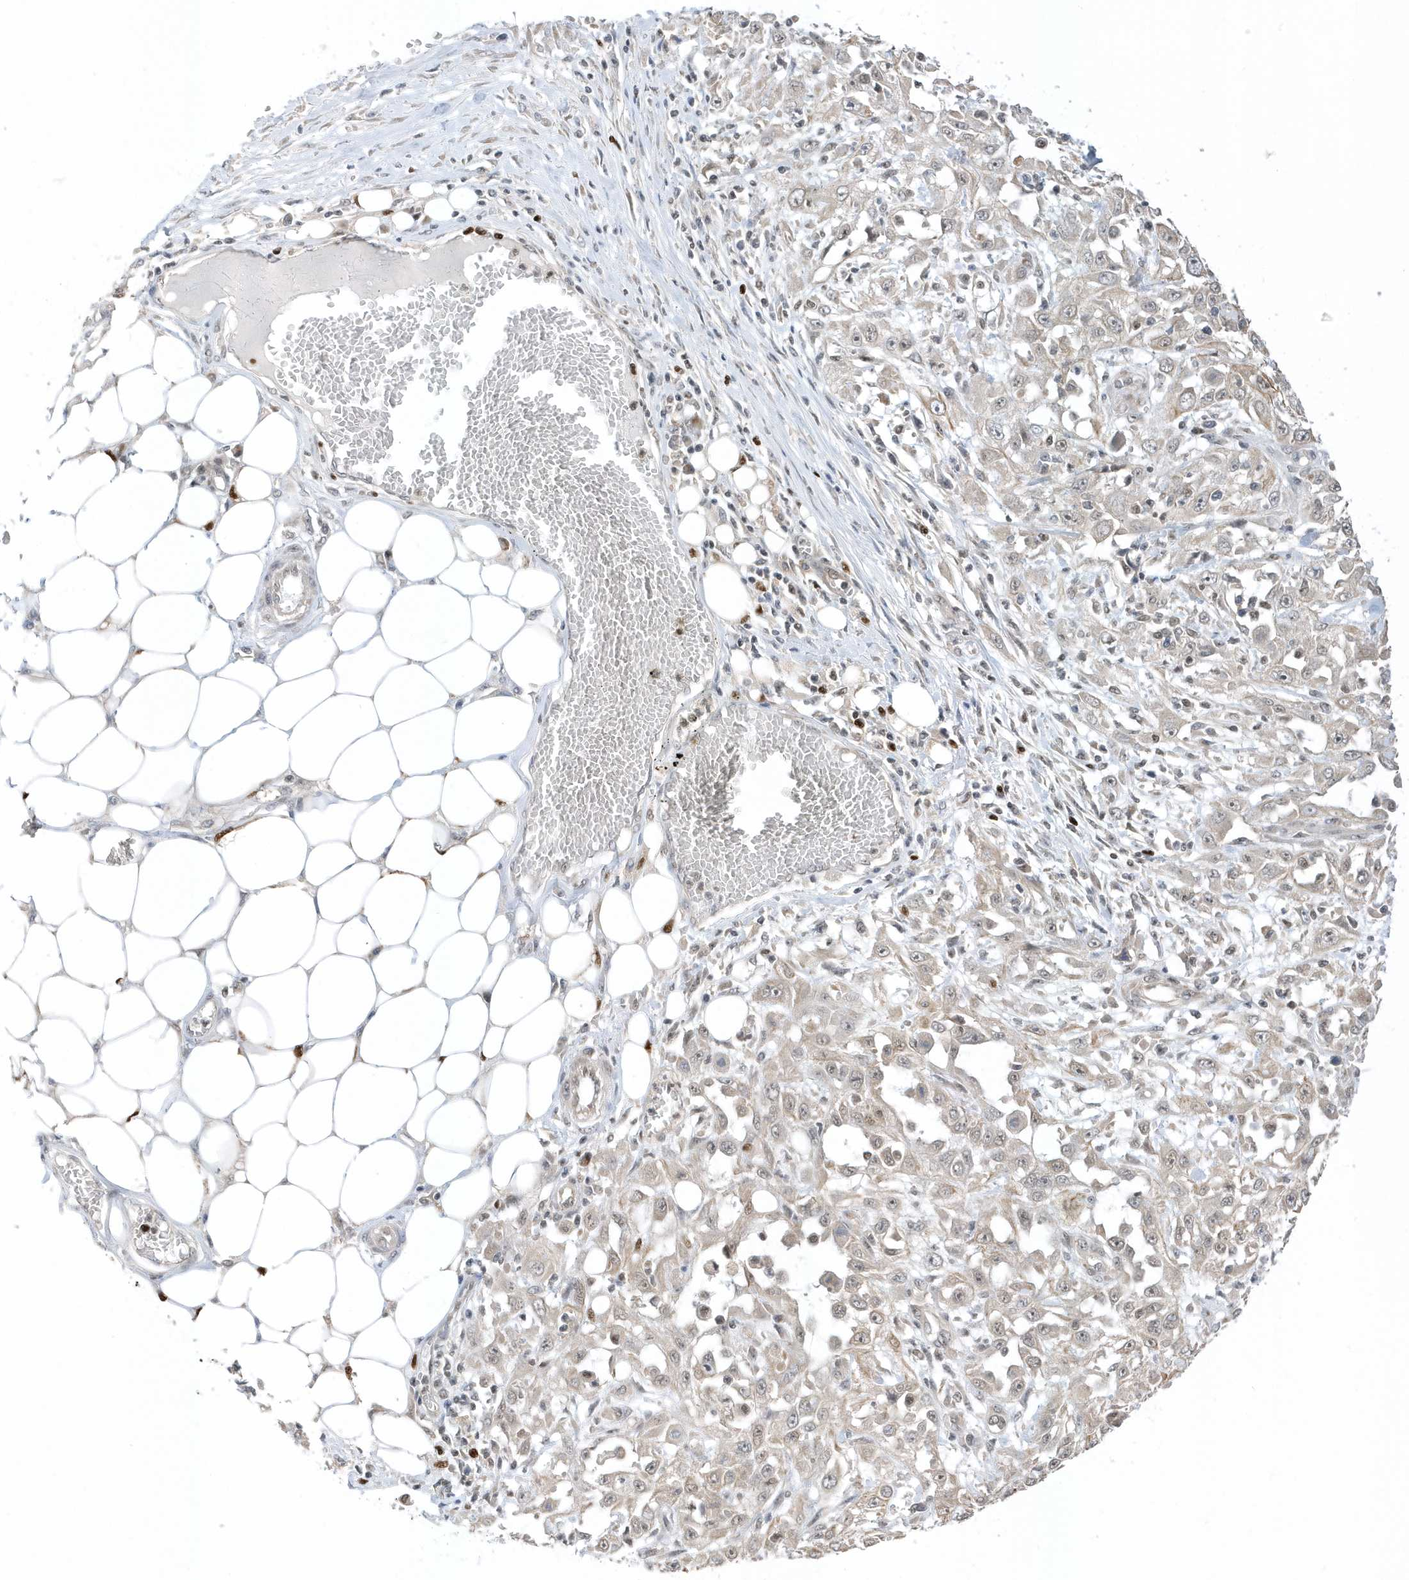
{"staining": {"intensity": "moderate", "quantity": "<25%", "location": "cytoplasmic/membranous"}, "tissue": "skin cancer", "cell_type": "Tumor cells", "image_type": "cancer", "snomed": [{"axis": "morphology", "description": "Squamous cell carcinoma, NOS"}, {"axis": "morphology", "description": "Squamous cell carcinoma, metastatic, NOS"}, {"axis": "topography", "description": "Skin"}, {"axis": "topography", "description": "Lymph node"}], "caption": "Protein expression analysis of skin cancer displays moderate cytoplasmic/membranous expression in approximately <25% of tumor cells.", "gene": "ZNF740", "patient": {"sex": "male", "age": 75}}